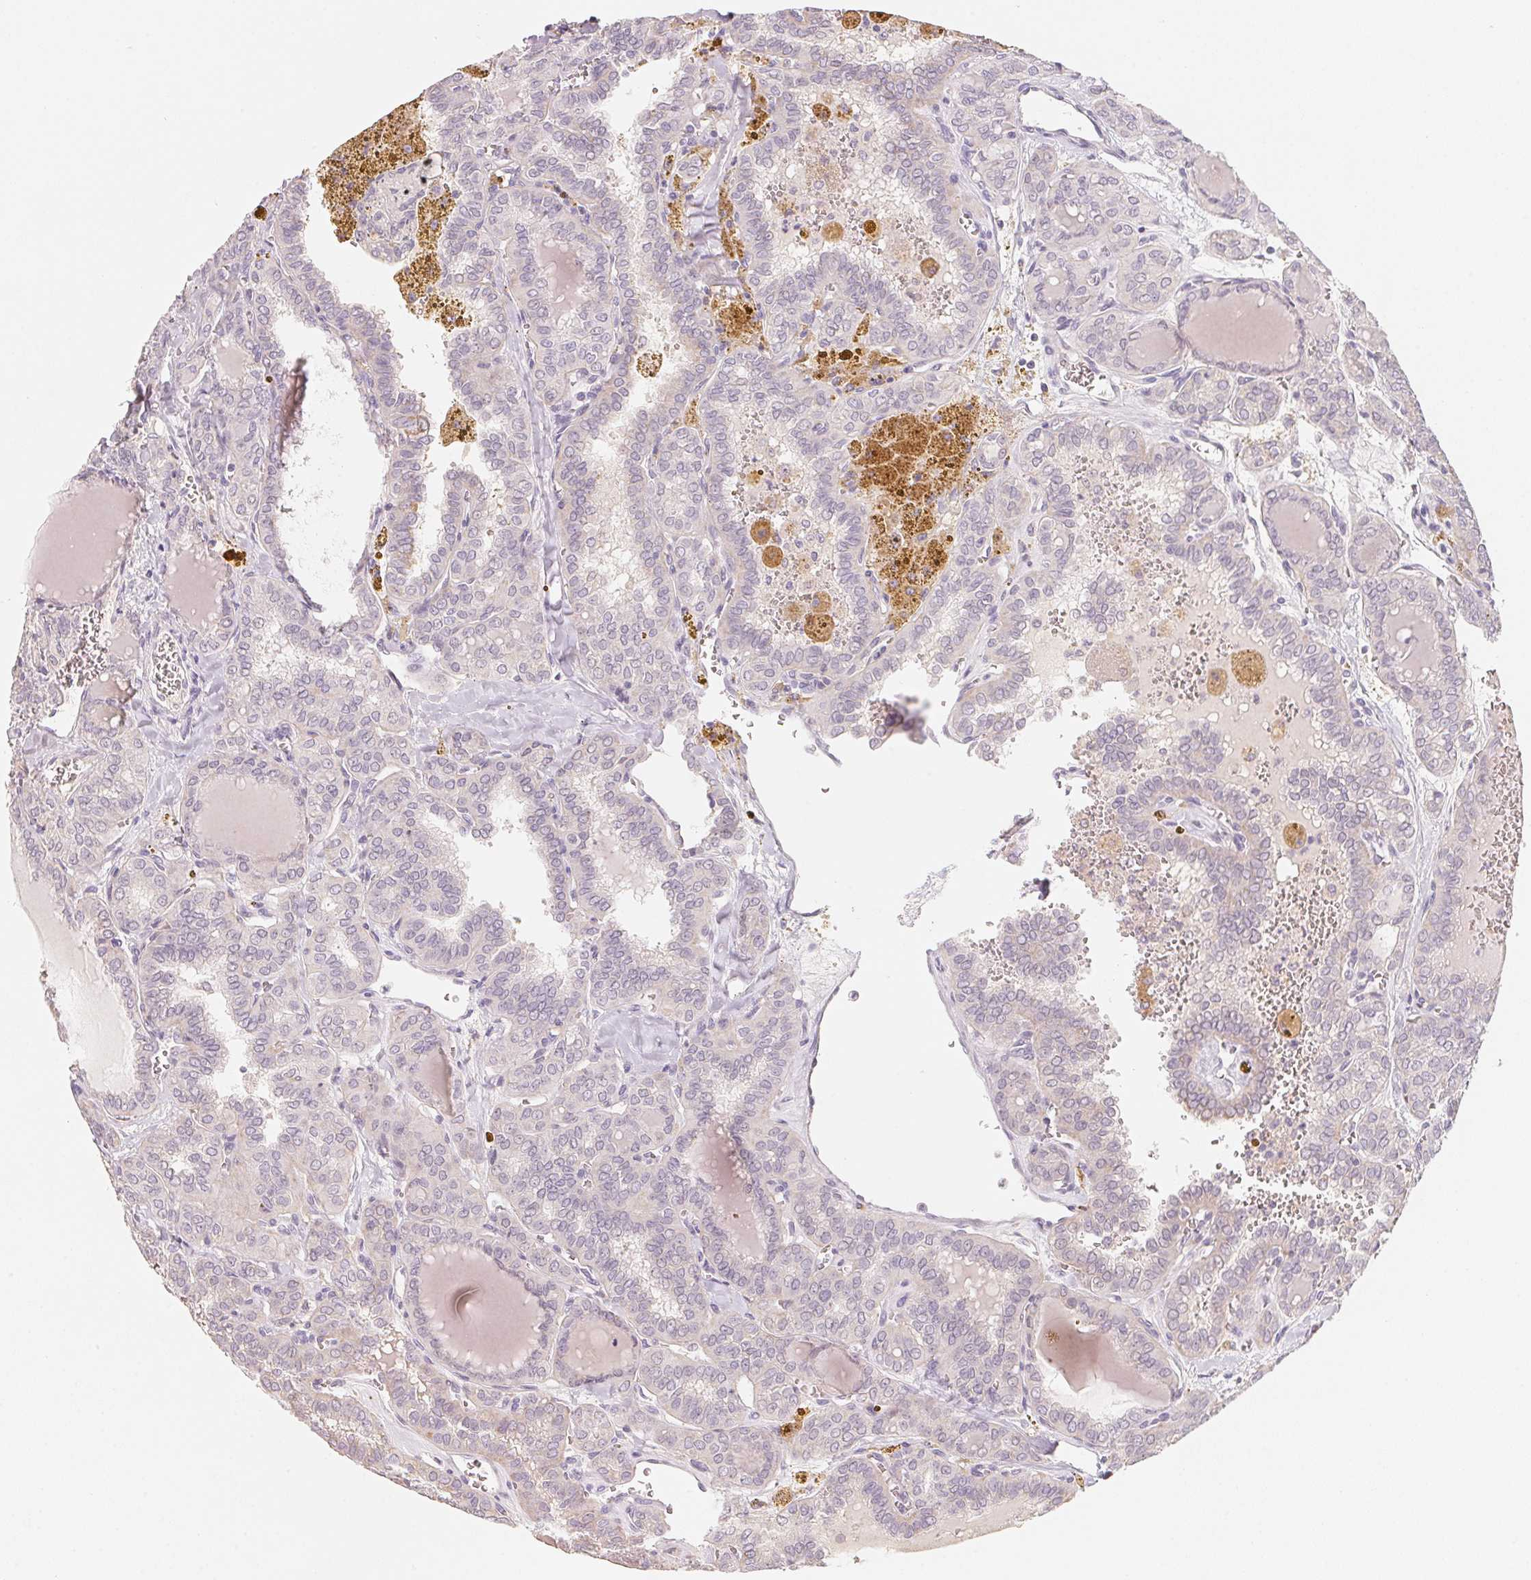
{"staining": {"intensity": "negative", "quantity": "none", "location": "none"}, "tissue": "thyroid cancer", "cell_type": "Tumor cells", "image_type": "cancer", "snomed": [{"axis": "morphology", "description": "Papillary adenocarcinoma, NOS"}, {"axis": "topography", "description": "Thyroid gland"}], "caption": "High power microscopy histopathology image of an IHC photomicrograph of thyroid cancer, revealing no significant positivity in tumor cells. (Stains: DAB immunohistochemistry (IHC) with hematoxylin counter stain, Microscopy: brightfield microscopy at high magnification).", "gene": "TREH", "patient": {"sex": "female", "age": 41}}